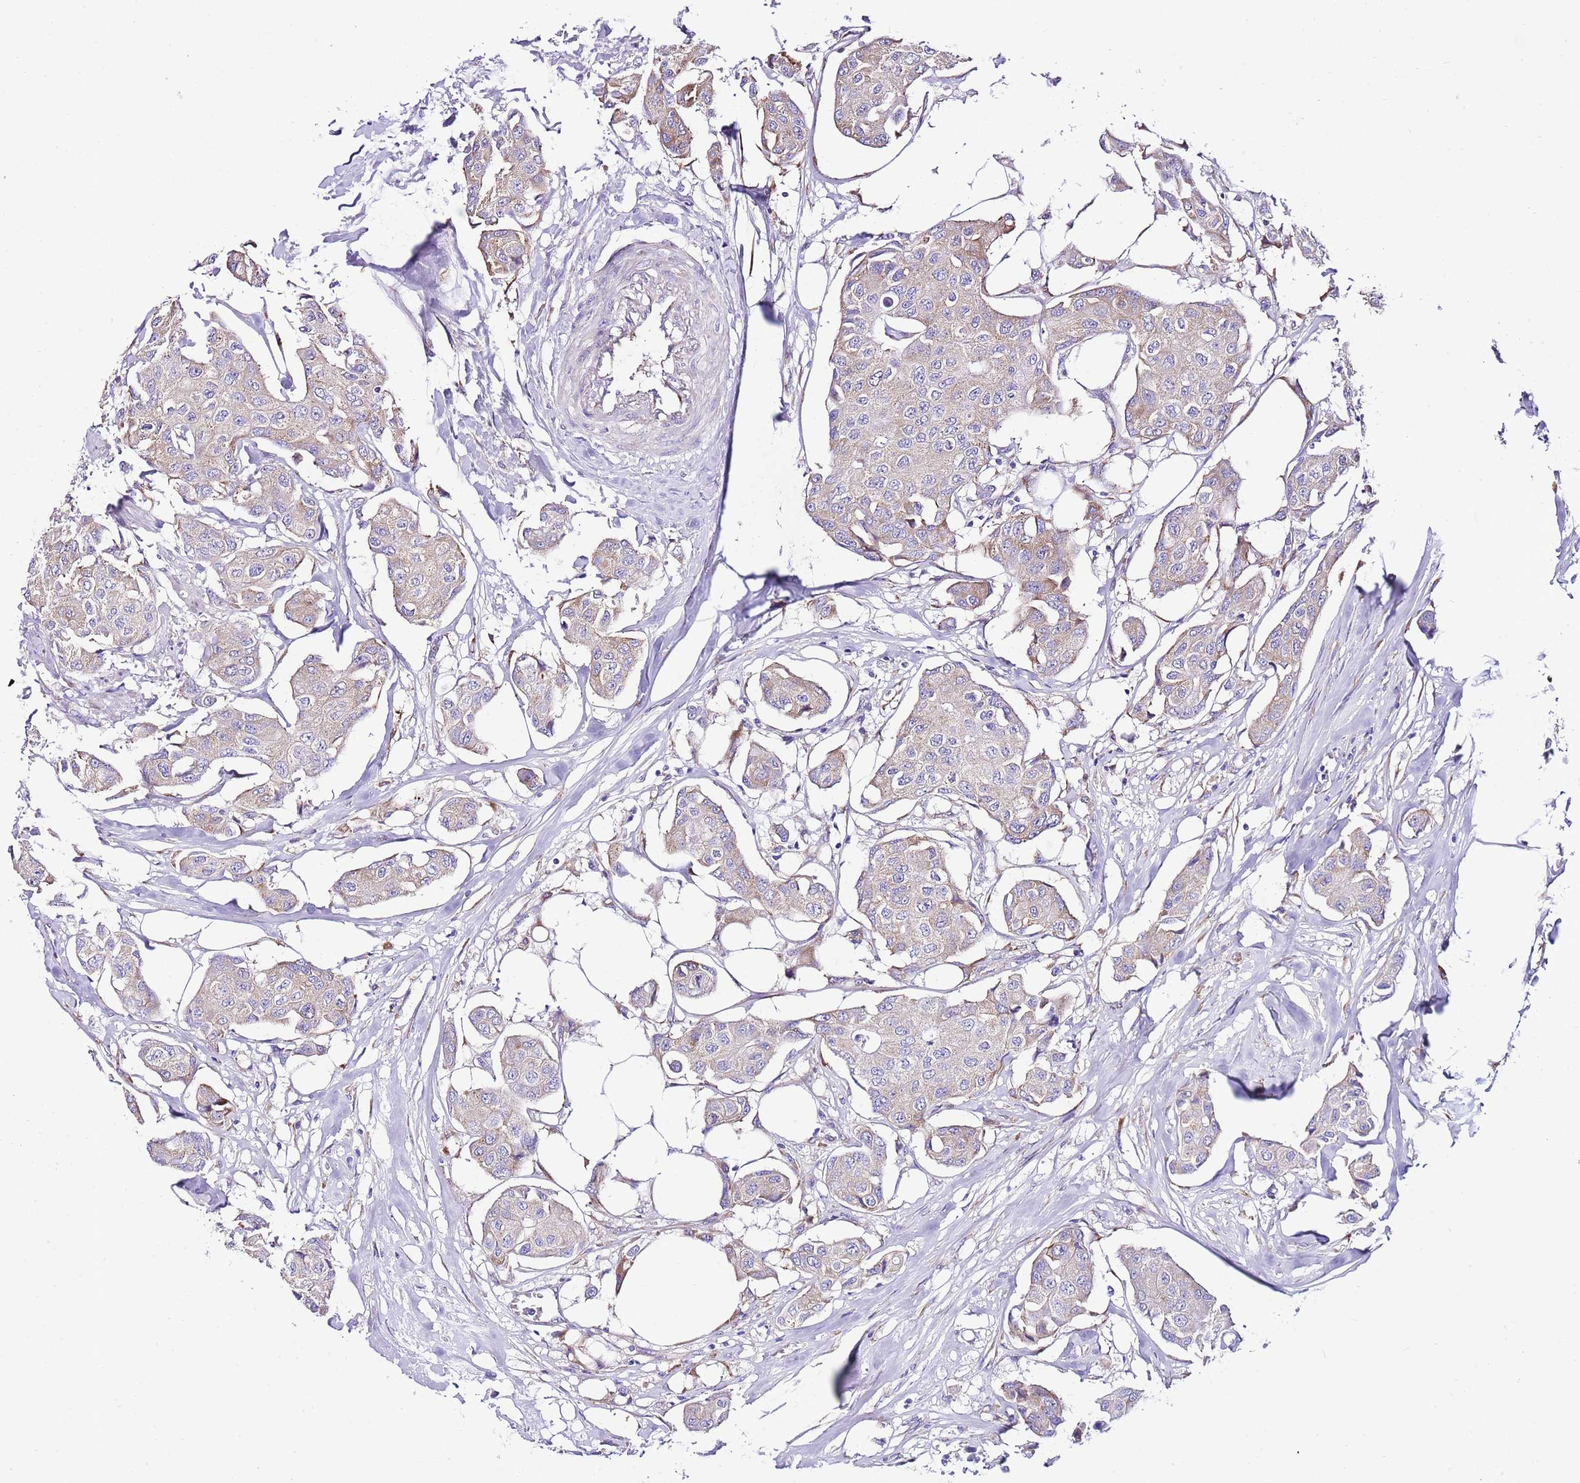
{"staining": {"intensity": "weak", "quantity": "25%-75%", "location": "cytoplasmic/membranous"}, "tissue": "breast cancer", "cell_type": "Tumor cells", "image_type": "cancer", "snomed": [{"axis": "morphology", "description": "Duct carcinoma"}, {"axis": "topography", "description": "Breast"}, {"axis": "topography", "description": "Lymph node"}], "caption": "Approximately 25%-75% of tumor cells in intraductal carcinoma (breast) exhibit weak cytoplasmic/membranous protein expression as visualized by brown immunohistochemical staining.", "gene": "RPS10", "patient": {"sex": "female", "age": 80}}